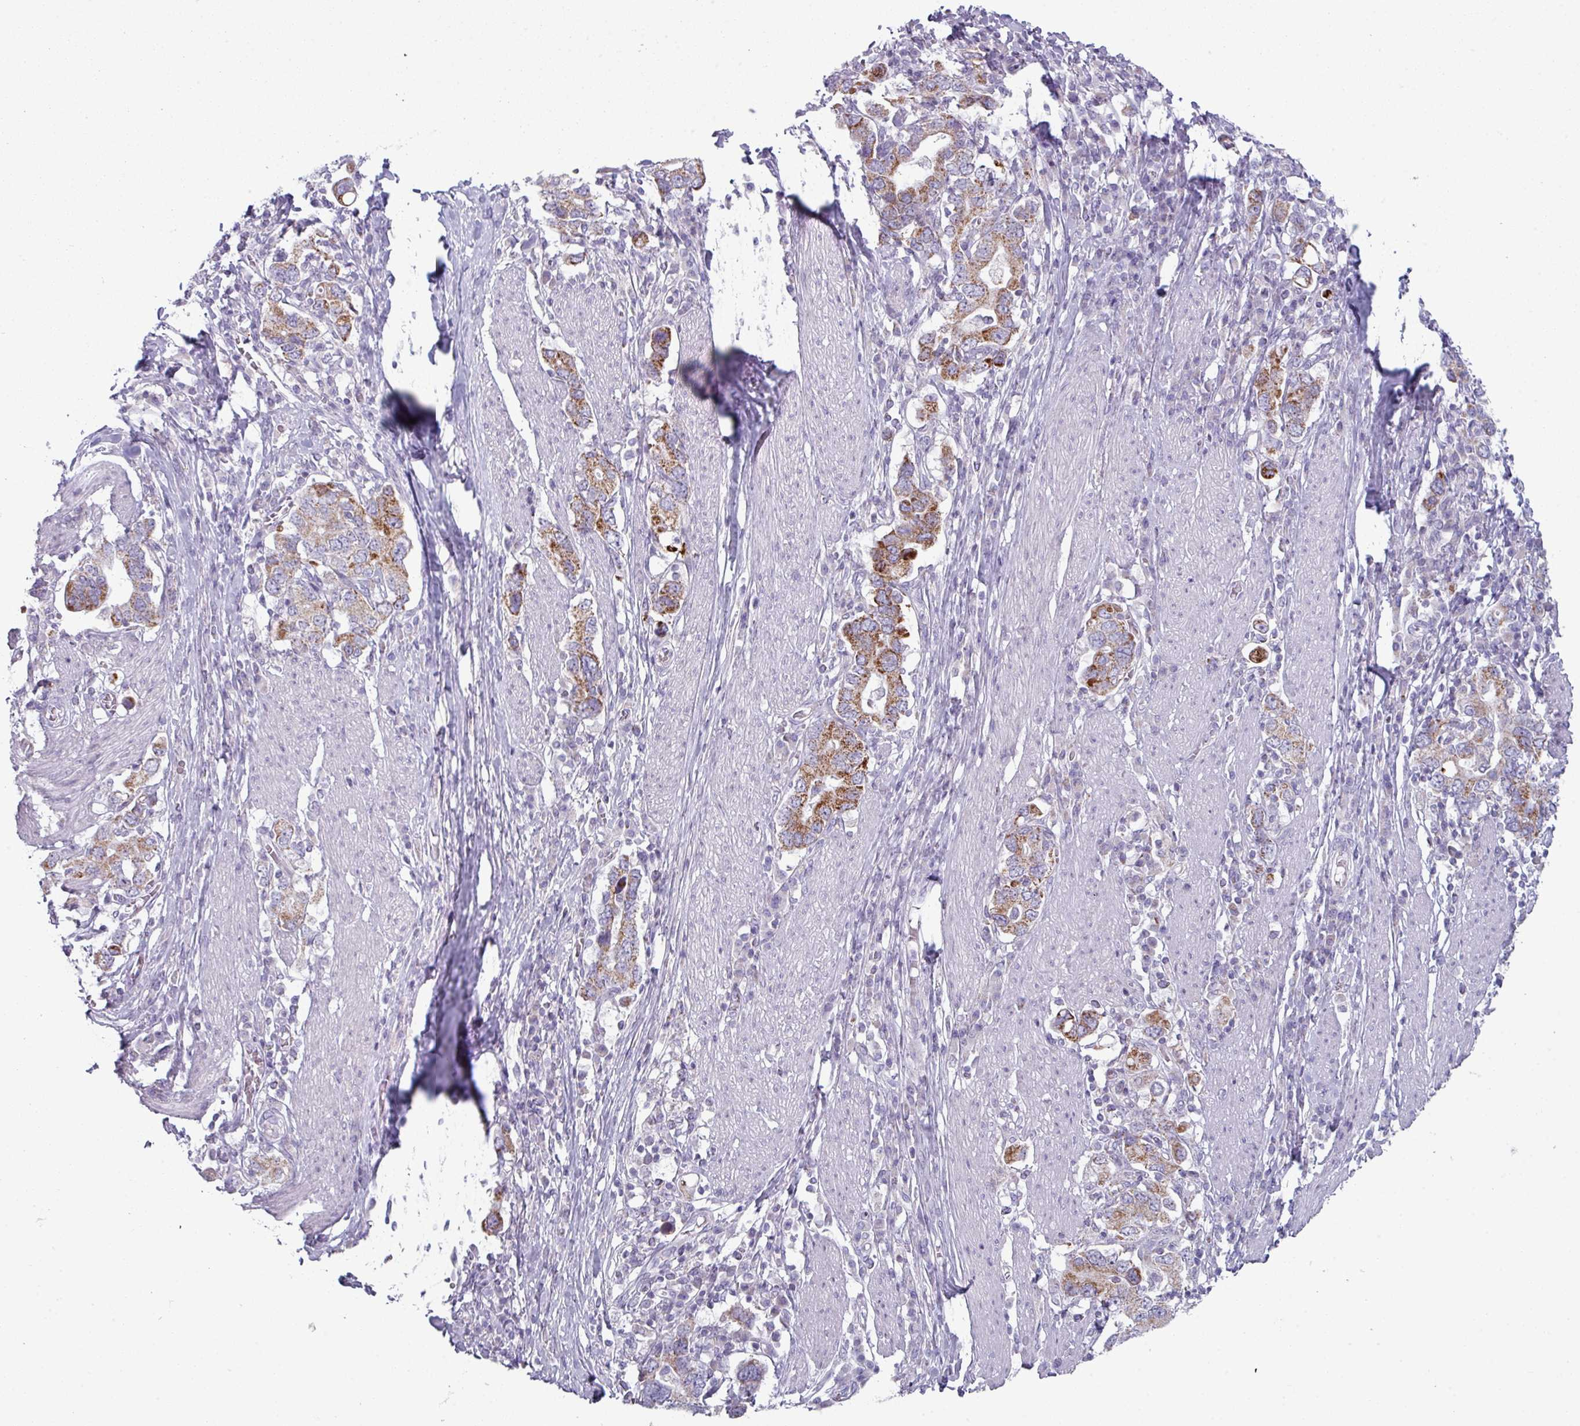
{"staining": {"intensity": "moderate", "quantity": ">75%", "location": "cytoplasmic/membranous"}, "tissue": "stomach cancer", "cell_type": "Tumor cells", "image_type": "cancer", "snomed": [{"axis": "morphology", "description": "Adenocarcinoma, NOS"}, {"axis": "topography", "description": "Stomach, upper"}, {"axis": "topography", "description": "Stomach"}], "caption": "IHC image of neoplastic tissue: stomach cancer (adenocarcinoma) stained using immunohistochemistry (IHC) displays medium levels of moderate protein expression localized specifically in the cytoplasmic/membranous of tumor cells, appearing as a cytoplasmic/membranous brown color.", "gene": "ZNF615", "patient": {"sex": "male", "age": 62}}